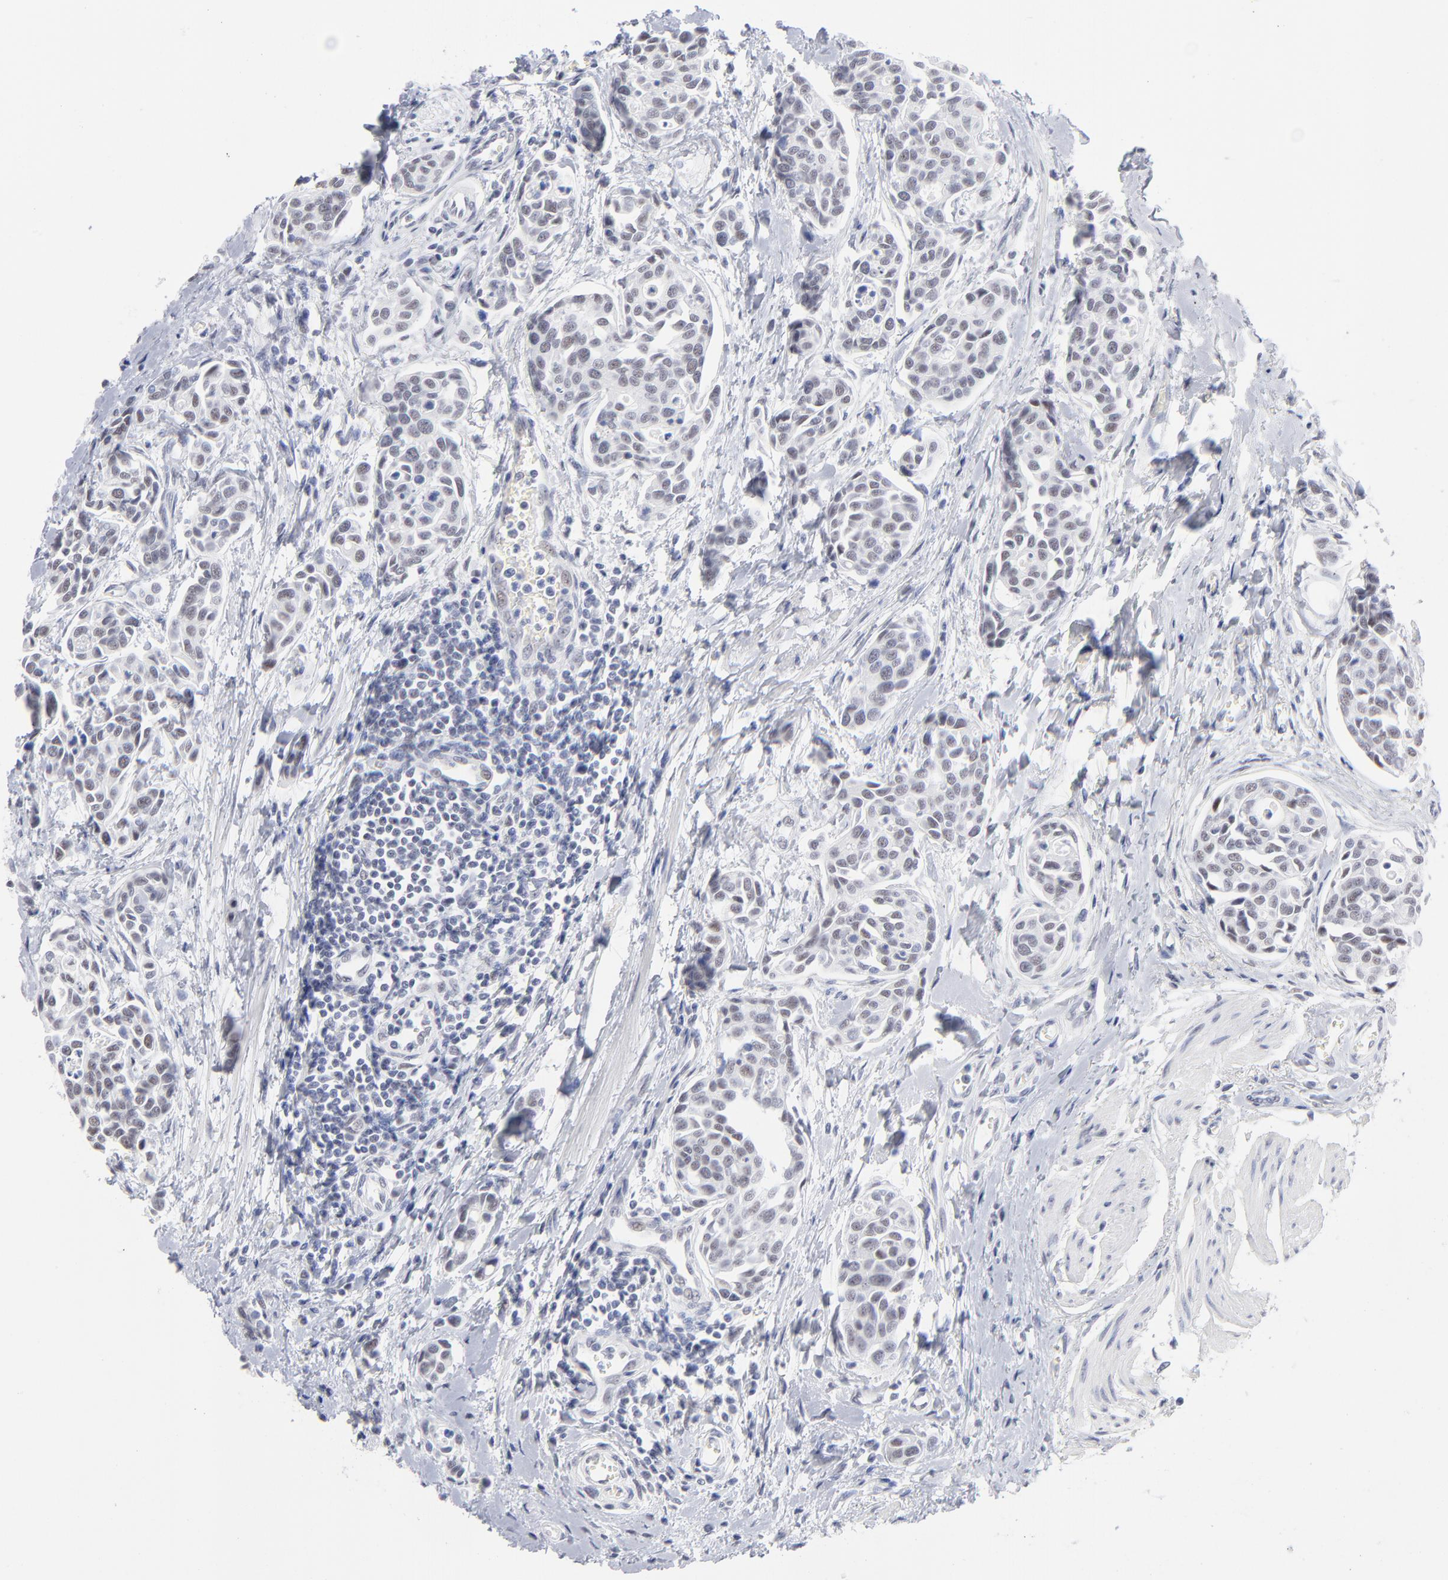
{"staining": {"intensity": "weak", "quantity": "25%-75%", "location": "nuclear"}, "tissue": "urothelial cancer", "cell_type": "Tumor cells", "image_type": "cancer", "snomed": [{"axis": "morphology", "description": "Urothelial carcinoma, High grade"}, {"axis": "topography", "description": "Urinary bladder"}], "caption": "Protein staining of urothelial cancer tissue shows weak nuclear expression in approximately 25%-75% of tumor cells.", "gene": "SNRPB", "patient": {"sex": "male", "age": 78}}